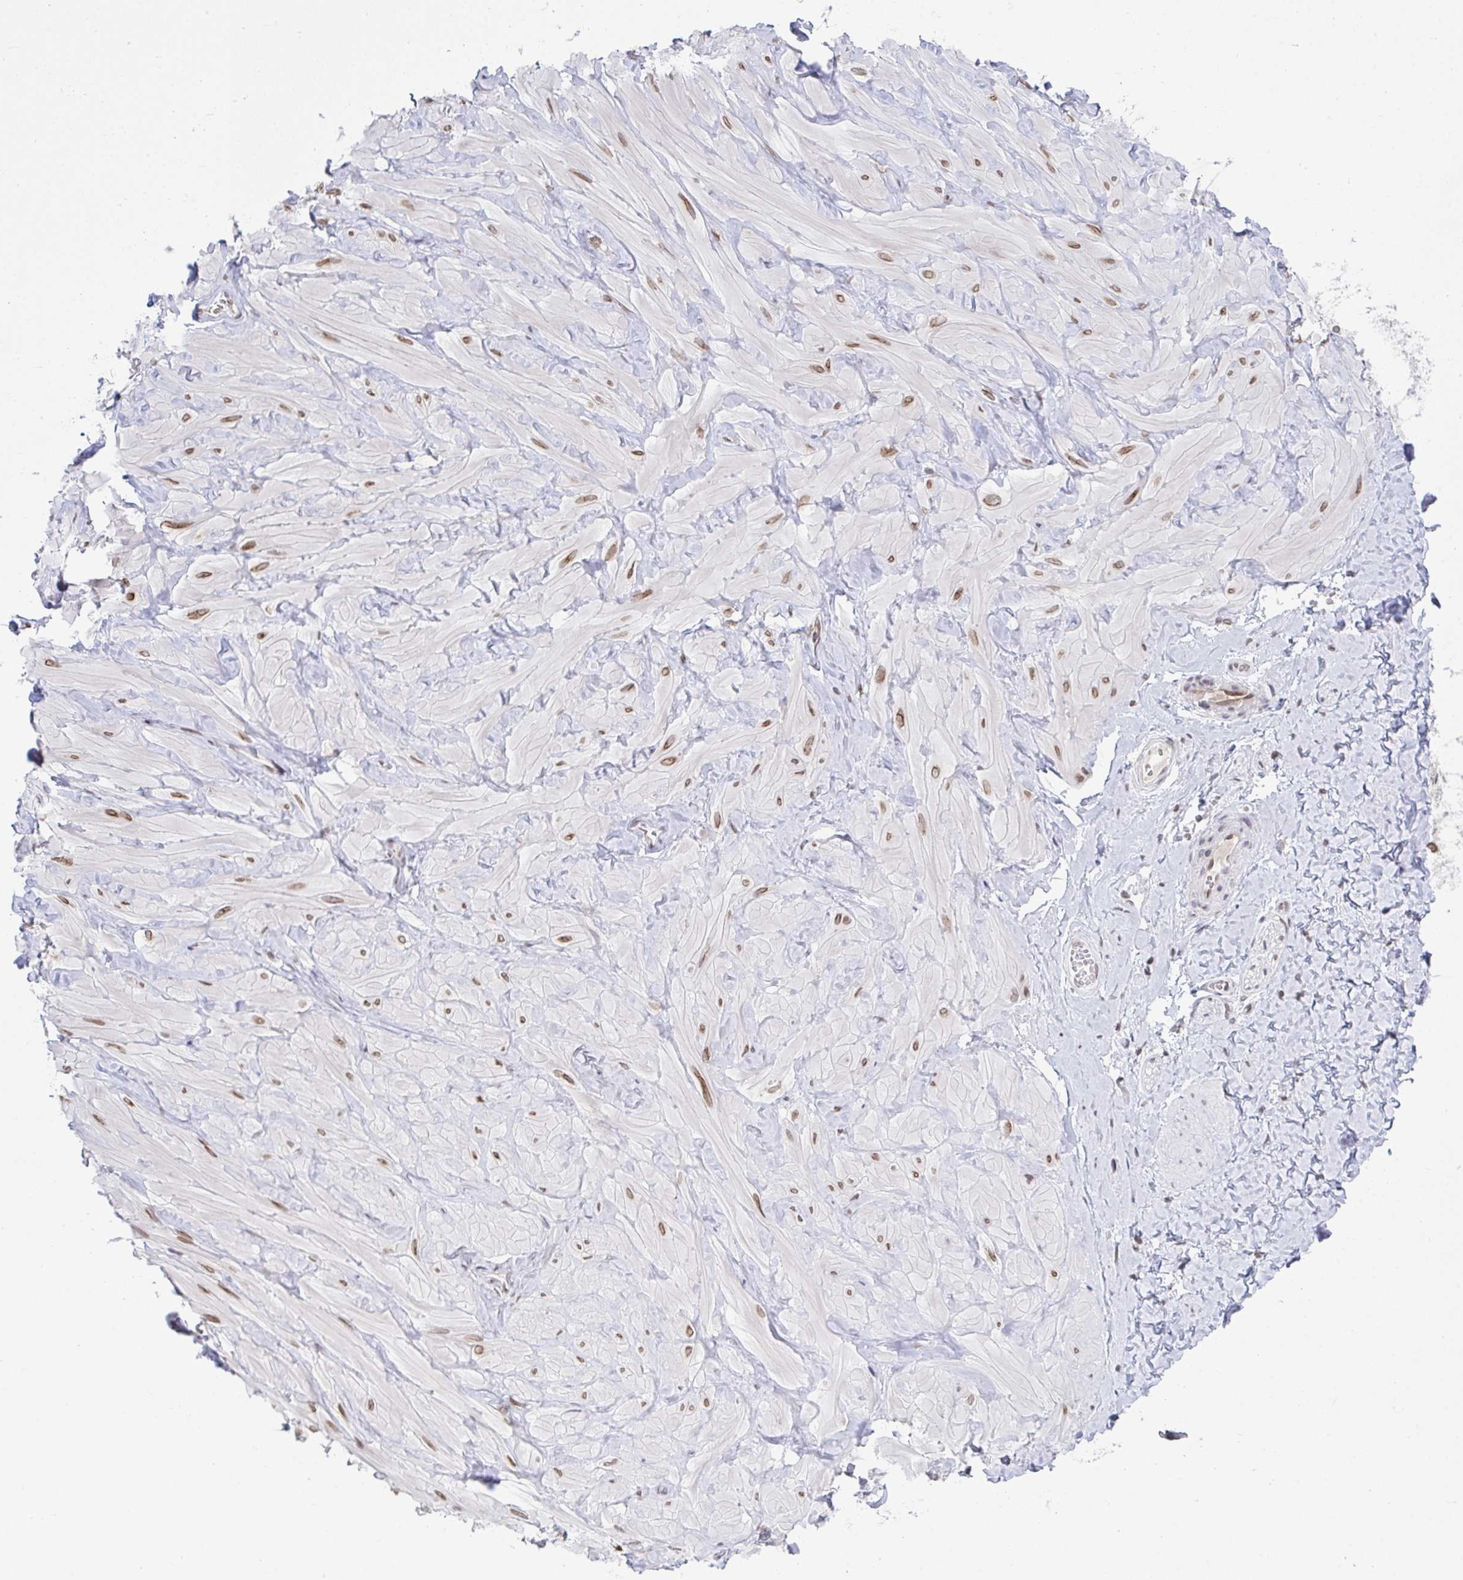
{"staining": {"intensity": "weak", "quantity": "25%-75%", "location": "cytoplasmic/membranous,nuclear"}, "tissue": "adipose tissue", "cell_type": "Adipocytes", "image_type": "normal", "snomed": [{"axis": "morphology", "description": "Normal tissue, NOS"}, {"axis": "topography", "description": "Soft tissue"}, {"axis": "topography", "description": "Adipose tissue"}, {"axis": "topography", "description": "Vascular tissue"}, {"axis": "topography", "description": "Peripheral nerve tissue"}], "caption": "About 25%-75% of adipocytes in benign adipose tissue reveal weak cytoplasmic/membranous,nuclear protein staining as visualized by brown immunohistochemical staining.", "gene": "RANBP2", "patient": {"sex": "male", "age": 29}}